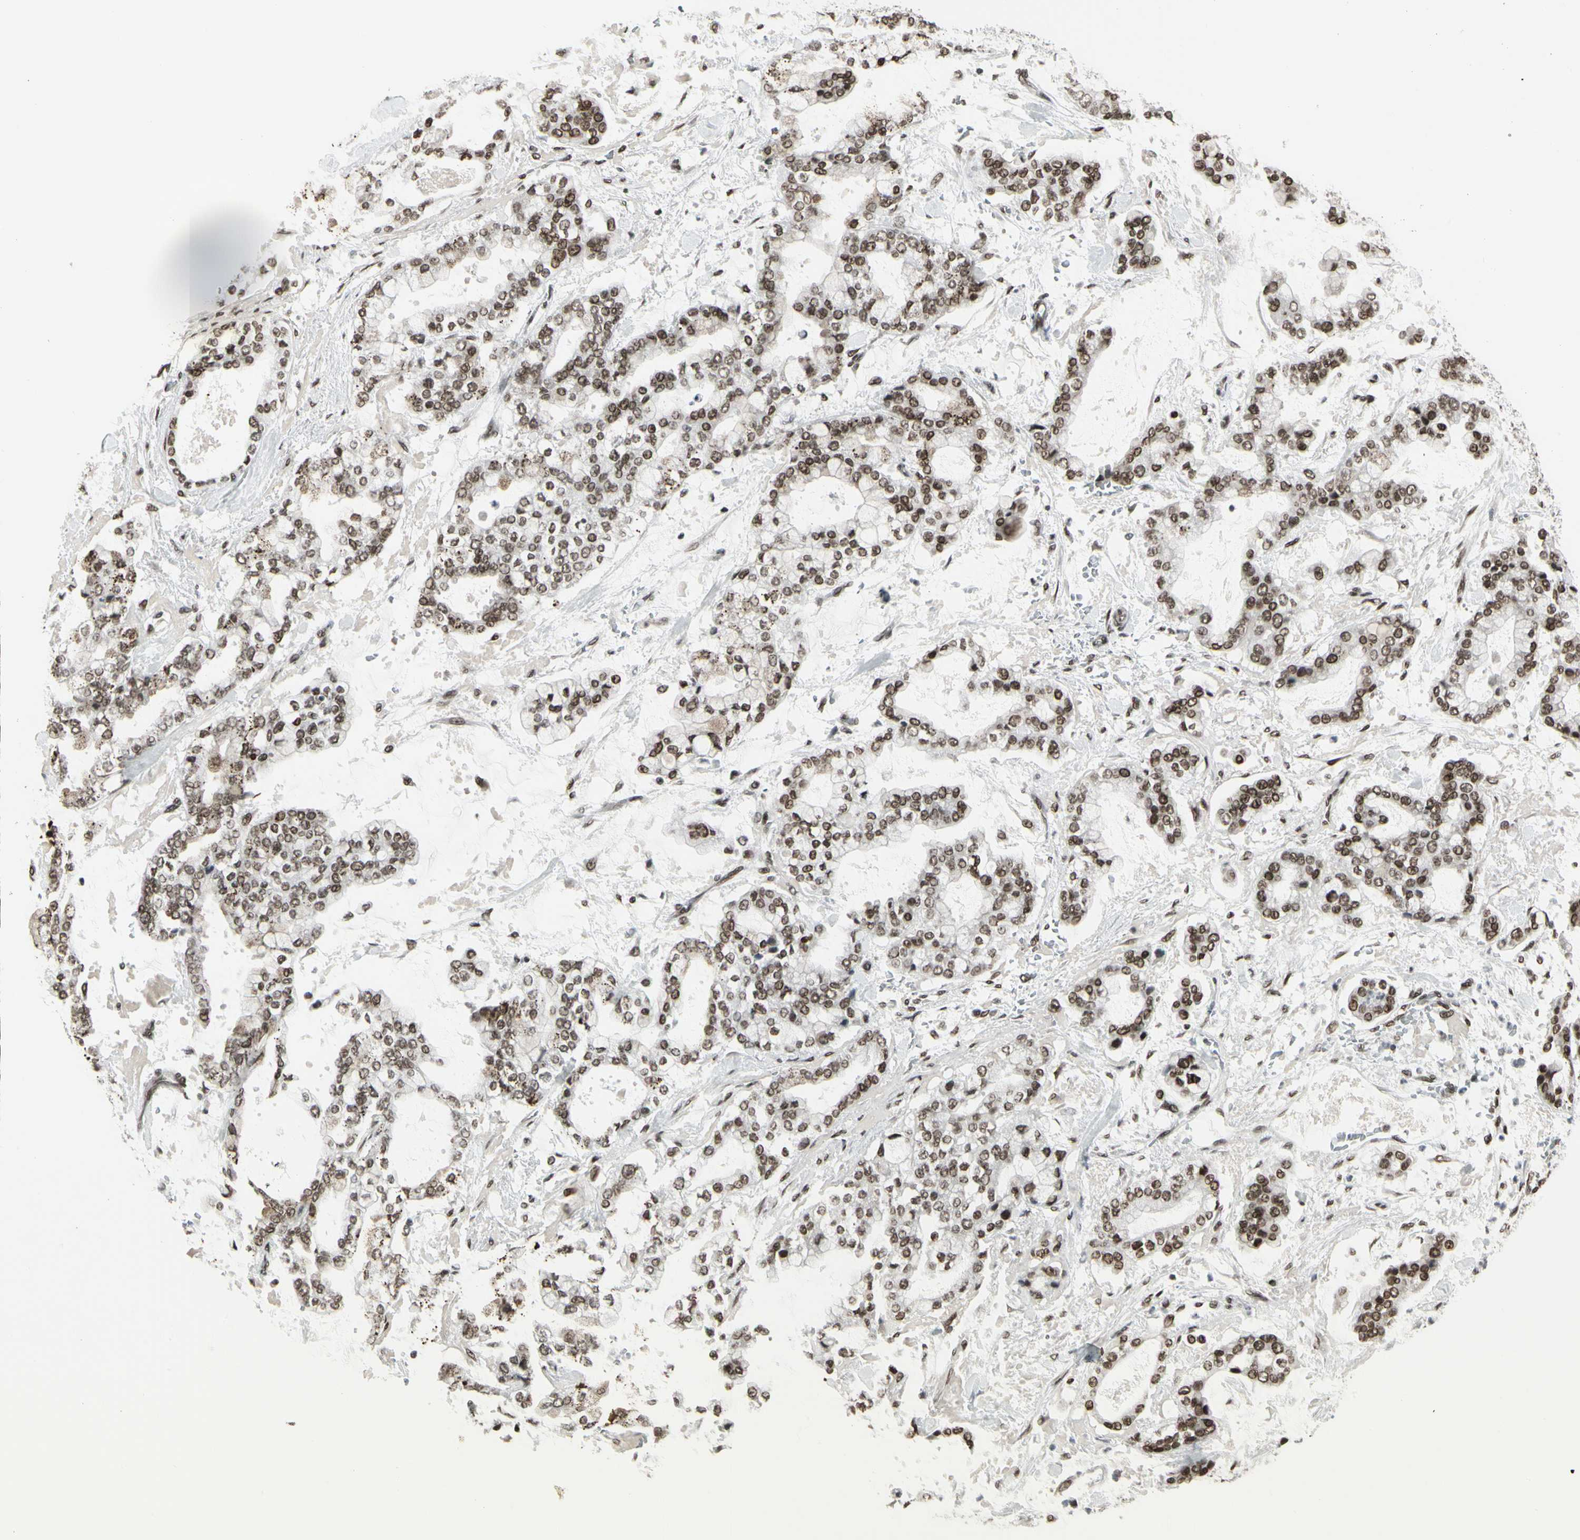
{"staining": {"intensity": "strong", "quantity": ">75%", "location": "nuclear"}, "tissue": "stomach cancer", "cell_type": "Tumor cells", "image_type": "cancer", "snomed": [{"axis": "morphology", "description": "Normal tissue, NOS"}, {"axis": "morphology", "description": "Adenocarcinoma, NOS"}, {"axis": "topography", "description": "Stomach, upper"}, {"axis": "topography", "description": "Stomach"}], "caption": "IHC (DAB (3,3'-diaminobenzidine)) staining of human stomach cancer (adenocarcinoma) reveals strong nuclear protein positivity in approximately >75% of tumor cells.", "gene": "HMG20A", "patient": {"sex": "male", "age": 76}}